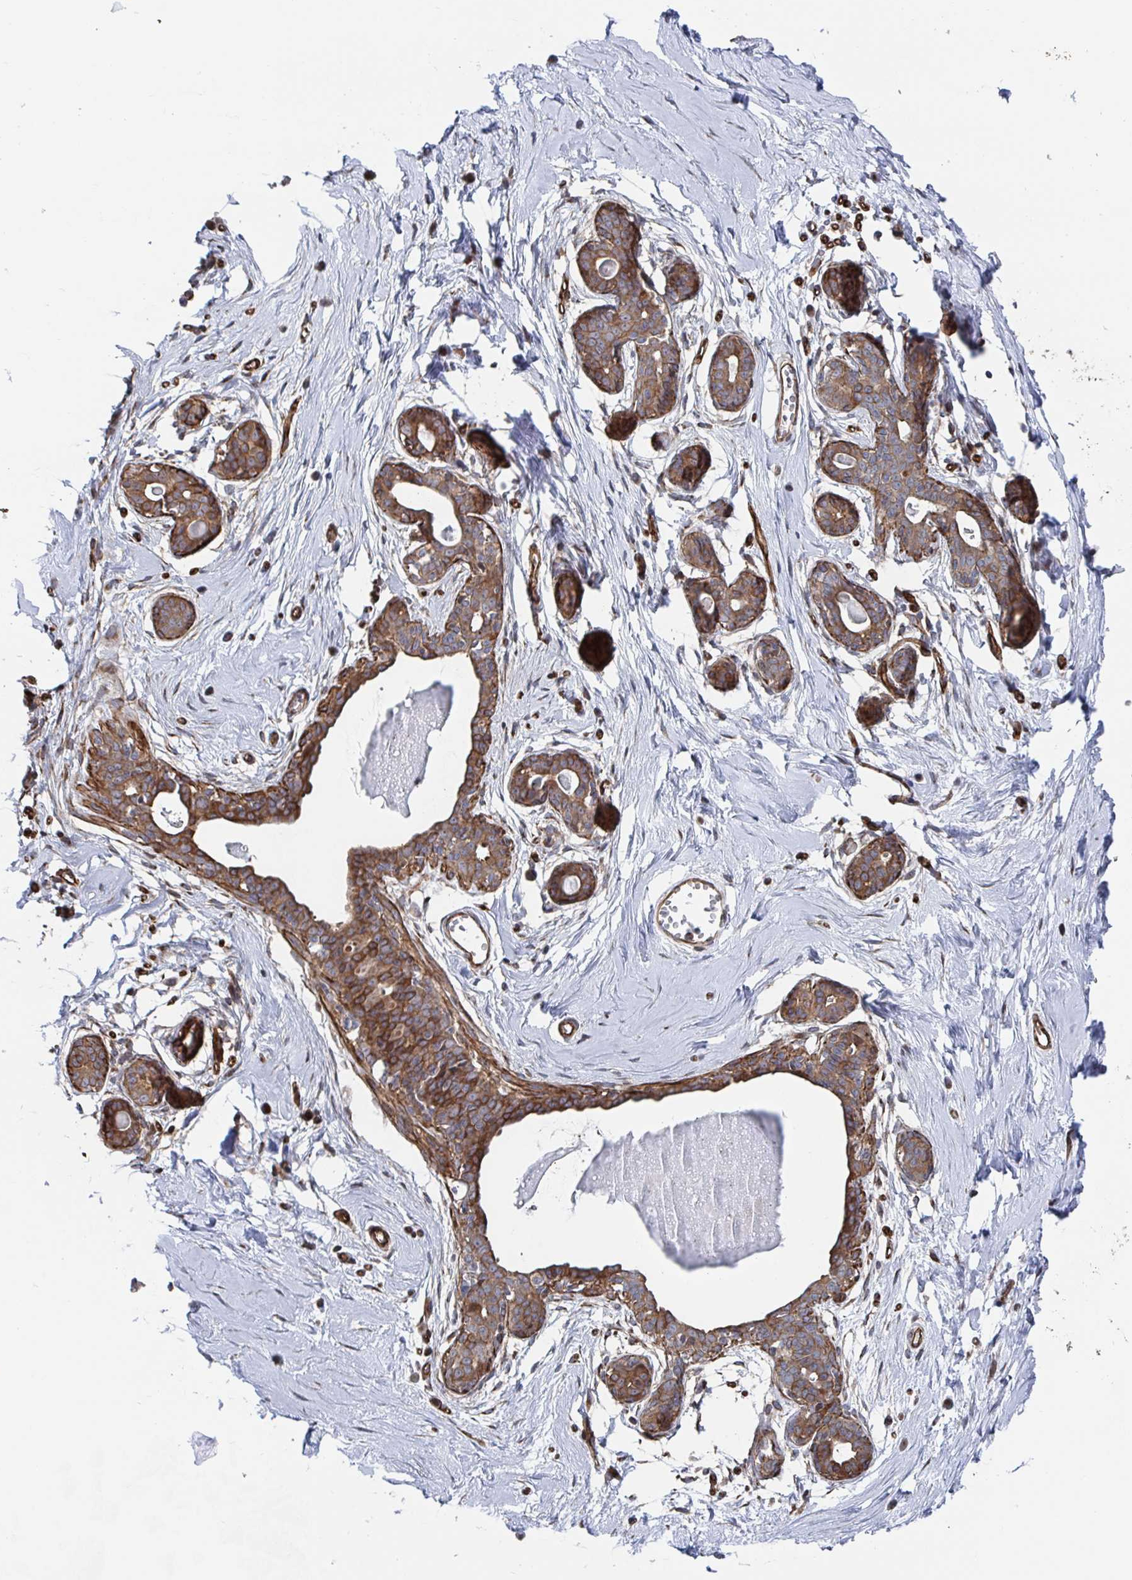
{"staining": {"intensity": "negative", "quantity": "none", "location": "none"}, "tissue": "breast", "cell_type": "Adipocytes", "image_type": "normal", "snomed": [{"axis": "morphology", "description": "Normal tissue, NOS"}, {"axis": "topography", "description": "Breast"}], "caption": "Adipocytes show no significant protein positivity in normal breast.", "gene": "DVL3", "patient": {"sex": "female", "age": 45}}